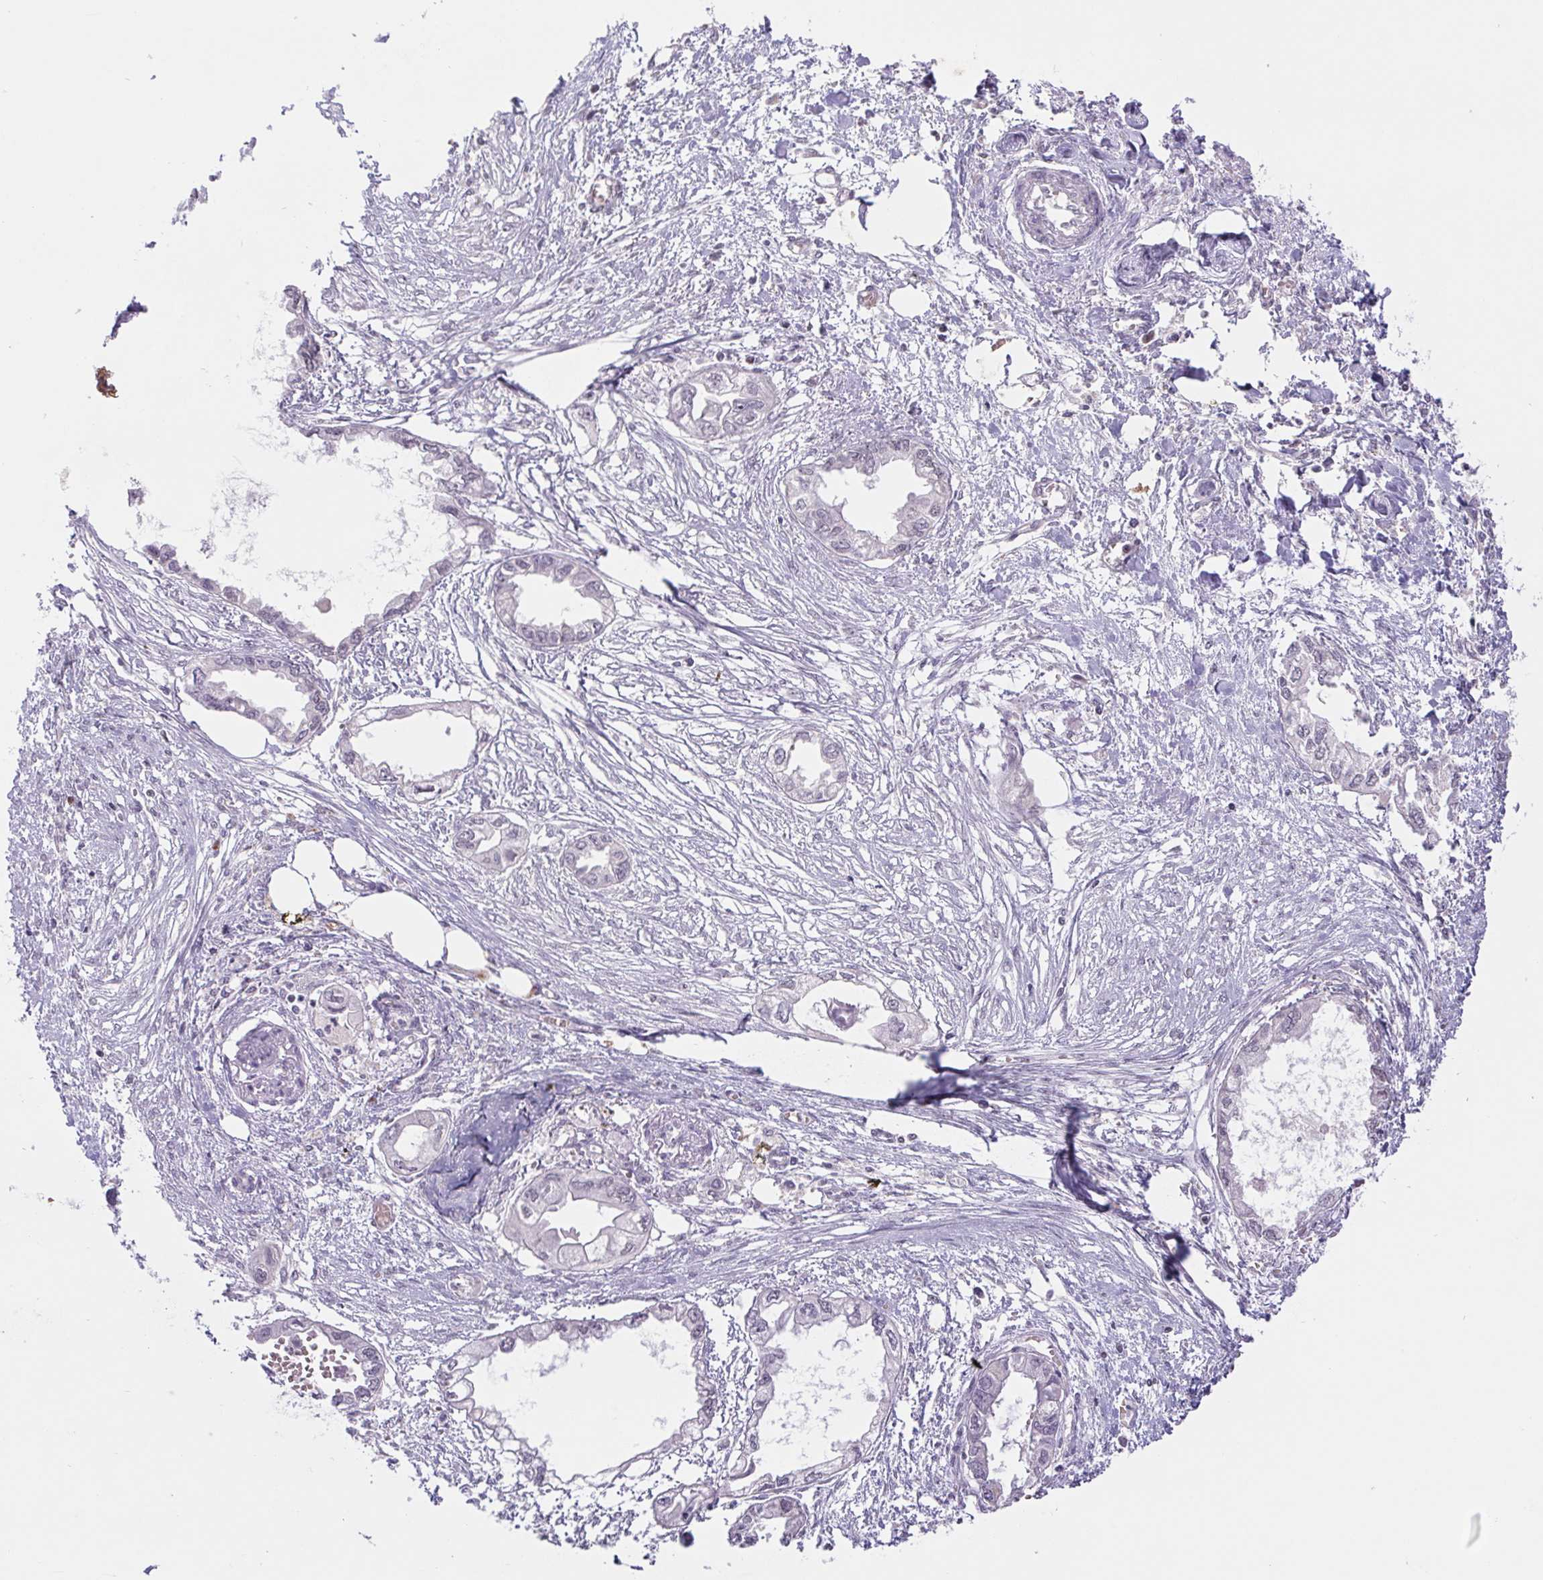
{"staining": {"intensity": "weak", "quantity": "25%-75%", "location": "nuclear"}, "tissue": "endometrial cancer", "cell_type": "Tumor cells", "image_type": "cancer", "snomed": [{"axis": "morphology", "description": "Adenocarcinoma, NOS"}, {"axis": "morphology", "description": "Adenocarcinoma, metastatic, NOS"}, {"axis": "topography", "description": "Adipose tissue"}, {"axis": "topography", "description": "Endometrium"}], "caption": "Immunohistochemical staining of endometrial adenocarcinoma demonstrates low levels of weak nuclear protein positivity in approximately 25%-75% of tumor cells. (IHC, brightfield microscopy, high magnification).", "gene": "TRERF1", "patient": {"sex": "female", "age": 67}}